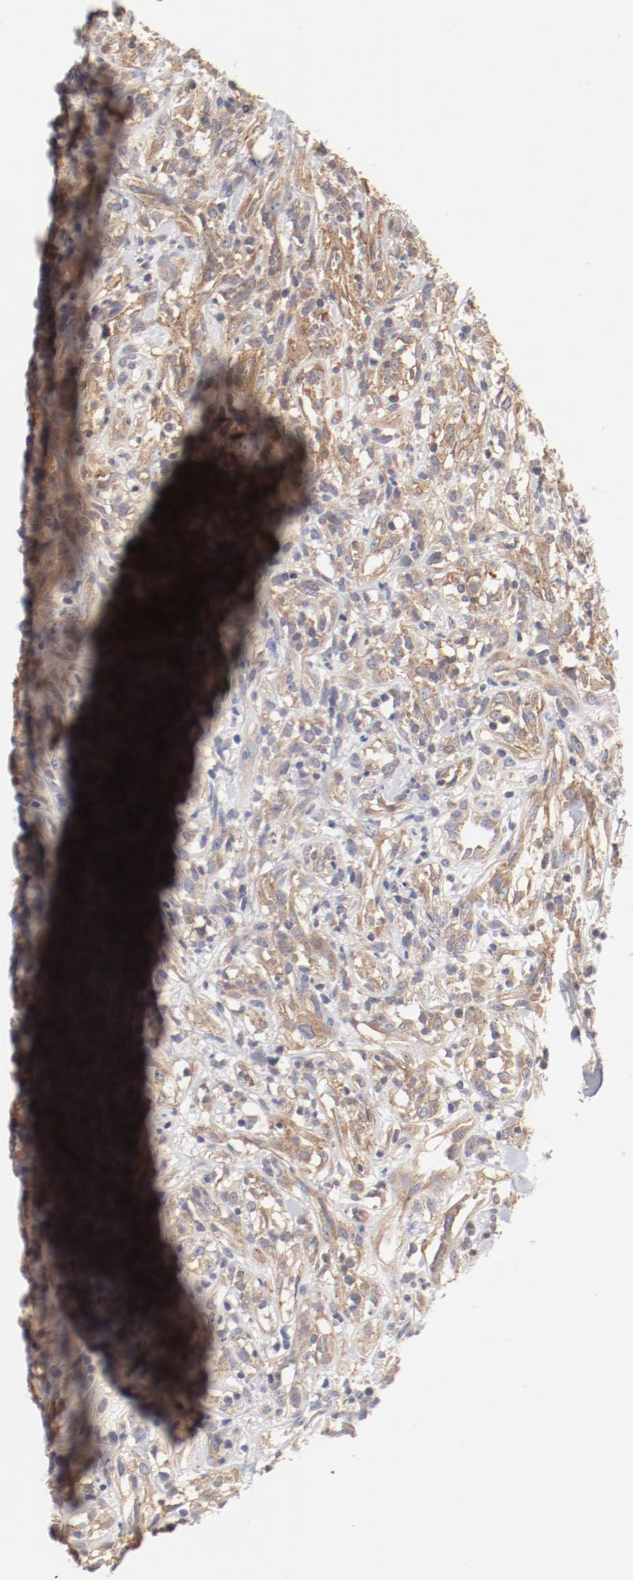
{"staining": {"intensity": "weak", "quantity": "25%-75%", "location": "cytoplasmic/membranous"}, "tissue": "lymphoma", "cell_type": "Tumor cells", "image_type": "cancer", "snomed": [{"axis": "morphology", "description": "Malignant lymphoma, non-Hodgkin's type, High grade"}, {"axis": "topography", "description": "Lymph node"}], "caption": "Protein staining of lymphoma tissue demonstrates weak cytoplasmic/membranous positivity in about 25%-75% of tumor cells. The staining was performed using DAB (3,3'-diaminobenzidine) to visualize the protein expression in brown, while the nuclei were stained in blue with hematoxylin (Magnification: 20x).", "gene": "SETD3", "patient": {"sex": "female", "age": 73}}